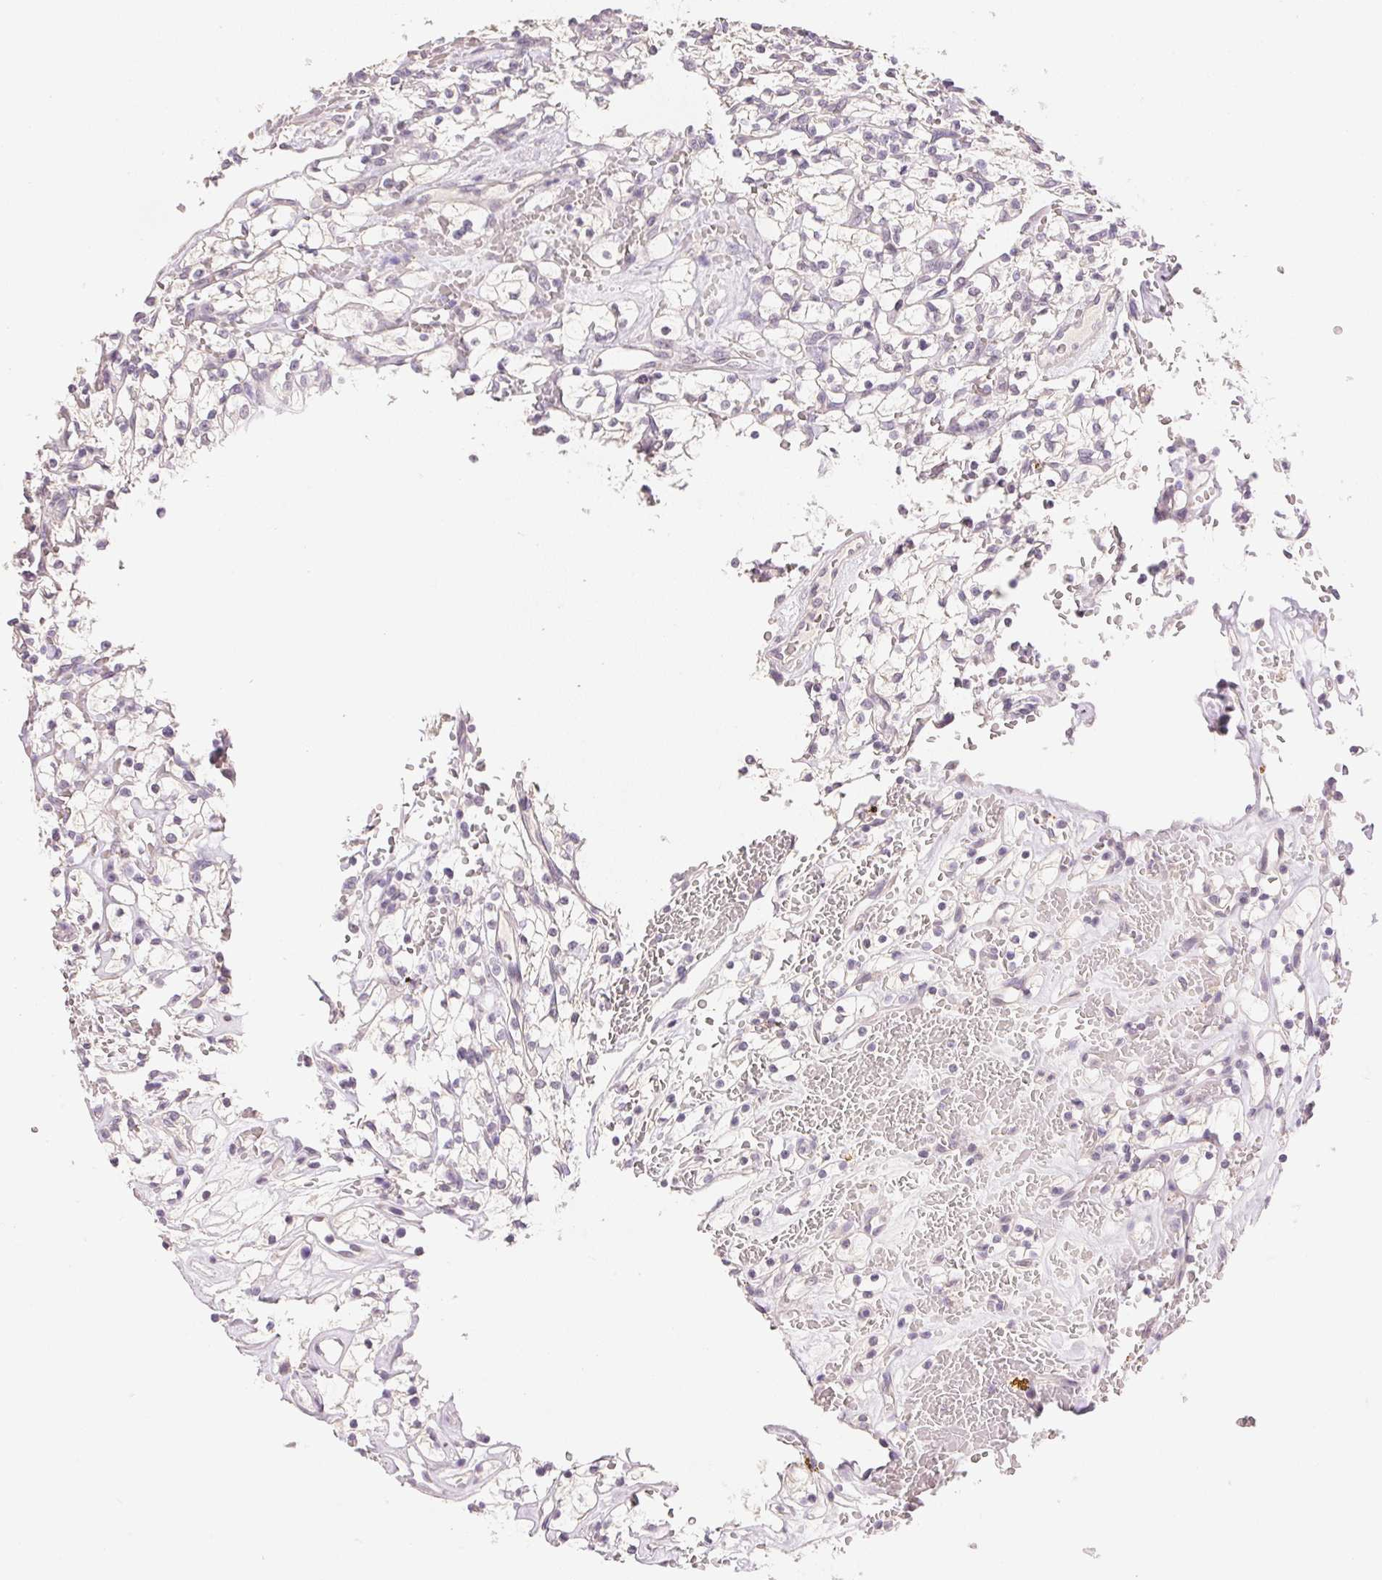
{"staining": {"intensity": "negative", "quantity": "none", "location": "none"}, "tissue": "renal cancer", "cell_type": "Tumor cells", "image_type": "cancer", "snomed": [{"axis": "morphology", "description": "Adenocarcinoma, NOS"}, {"axis": "topography", "description": "Kidney"}], "caption": "An immunohistochemistry image of renal cancer is shown. There is no staining in tumor cells of renal cancer. (DAB immunohistochemistry (IHC) visualized using brightfield microscopy, high magnification).", "gene": "DHCR24", "patient": {"sex": "female", "age": 64}}